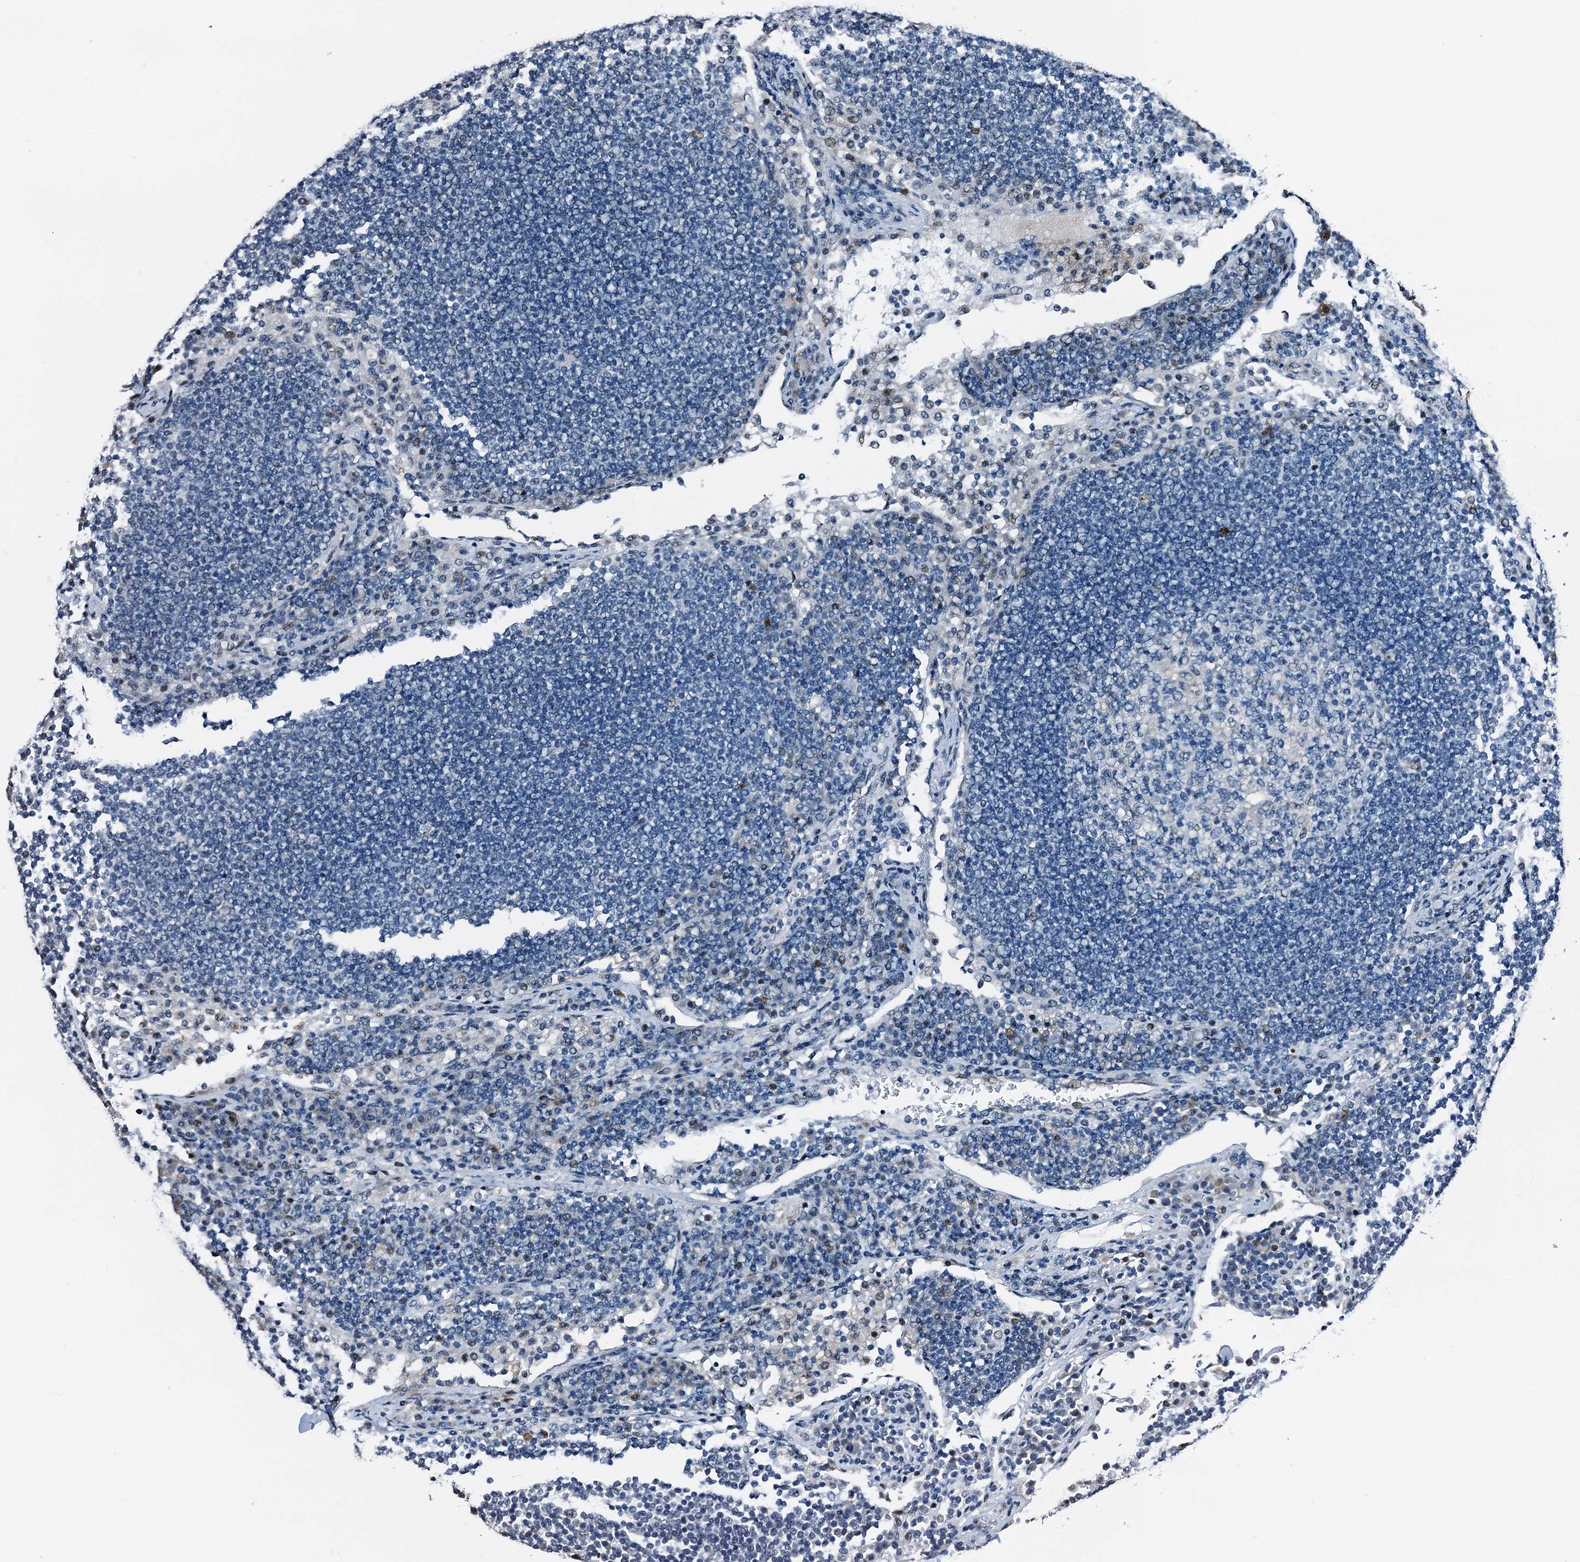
{"staining": {"intensity": "negative", "quantity": "none", "location": "none"}, "tissue": "lymph node", "cell_type": "Germinal center cells", "image_type": "normal", "snomed": [{"axis": "morphology", "description": "Normal tissue, NOS"}, {"axis": "topography", "description": "Lymph node"}], "caption": "This is an IHC micrograph of unremarkable human lymph node. There is no staining in germinal center cells.", "gene": "FAM222A", "patient": {"sex": "female", "age": 53}}